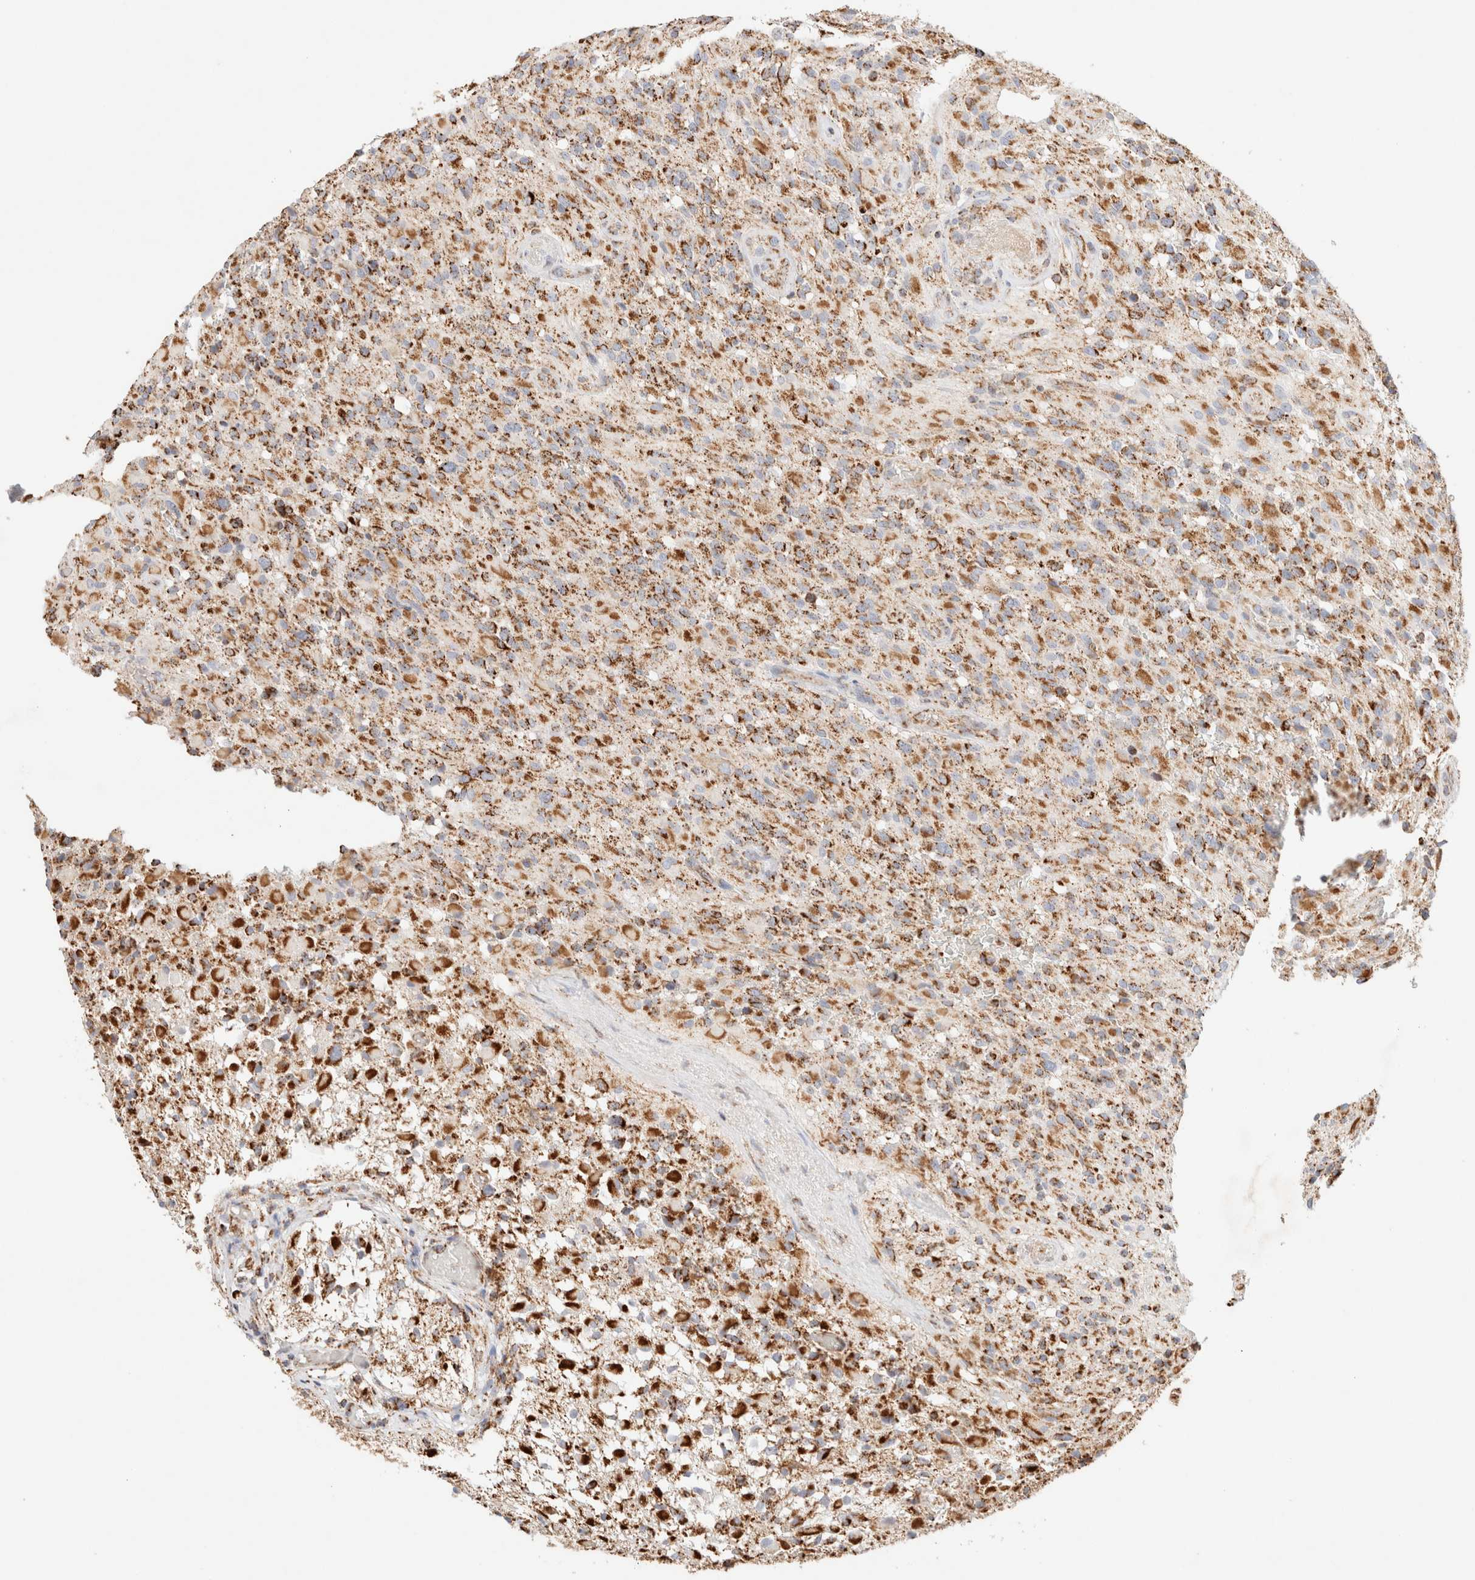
{"staining": {"intensity": "strong", "quantity": ">75%", "location": "cytoplasmic/membranous"}, "tissue": "glioma", "cell_type": "Tumor cells", "image_type": "cancer", "snomed": [{"axis": "morphology", "description": "Glioma, malignant, High grade"}, {"axis": "topography", "description": "Brain"}], "caption": "Approximately >75% of tumor cells in glioma display strong cytoplasmic/membranous protein positivity as visualized by brown immunohistochemical staining.", "gene": "PHB2", "patient": {"sex": "male", "age": 71}}